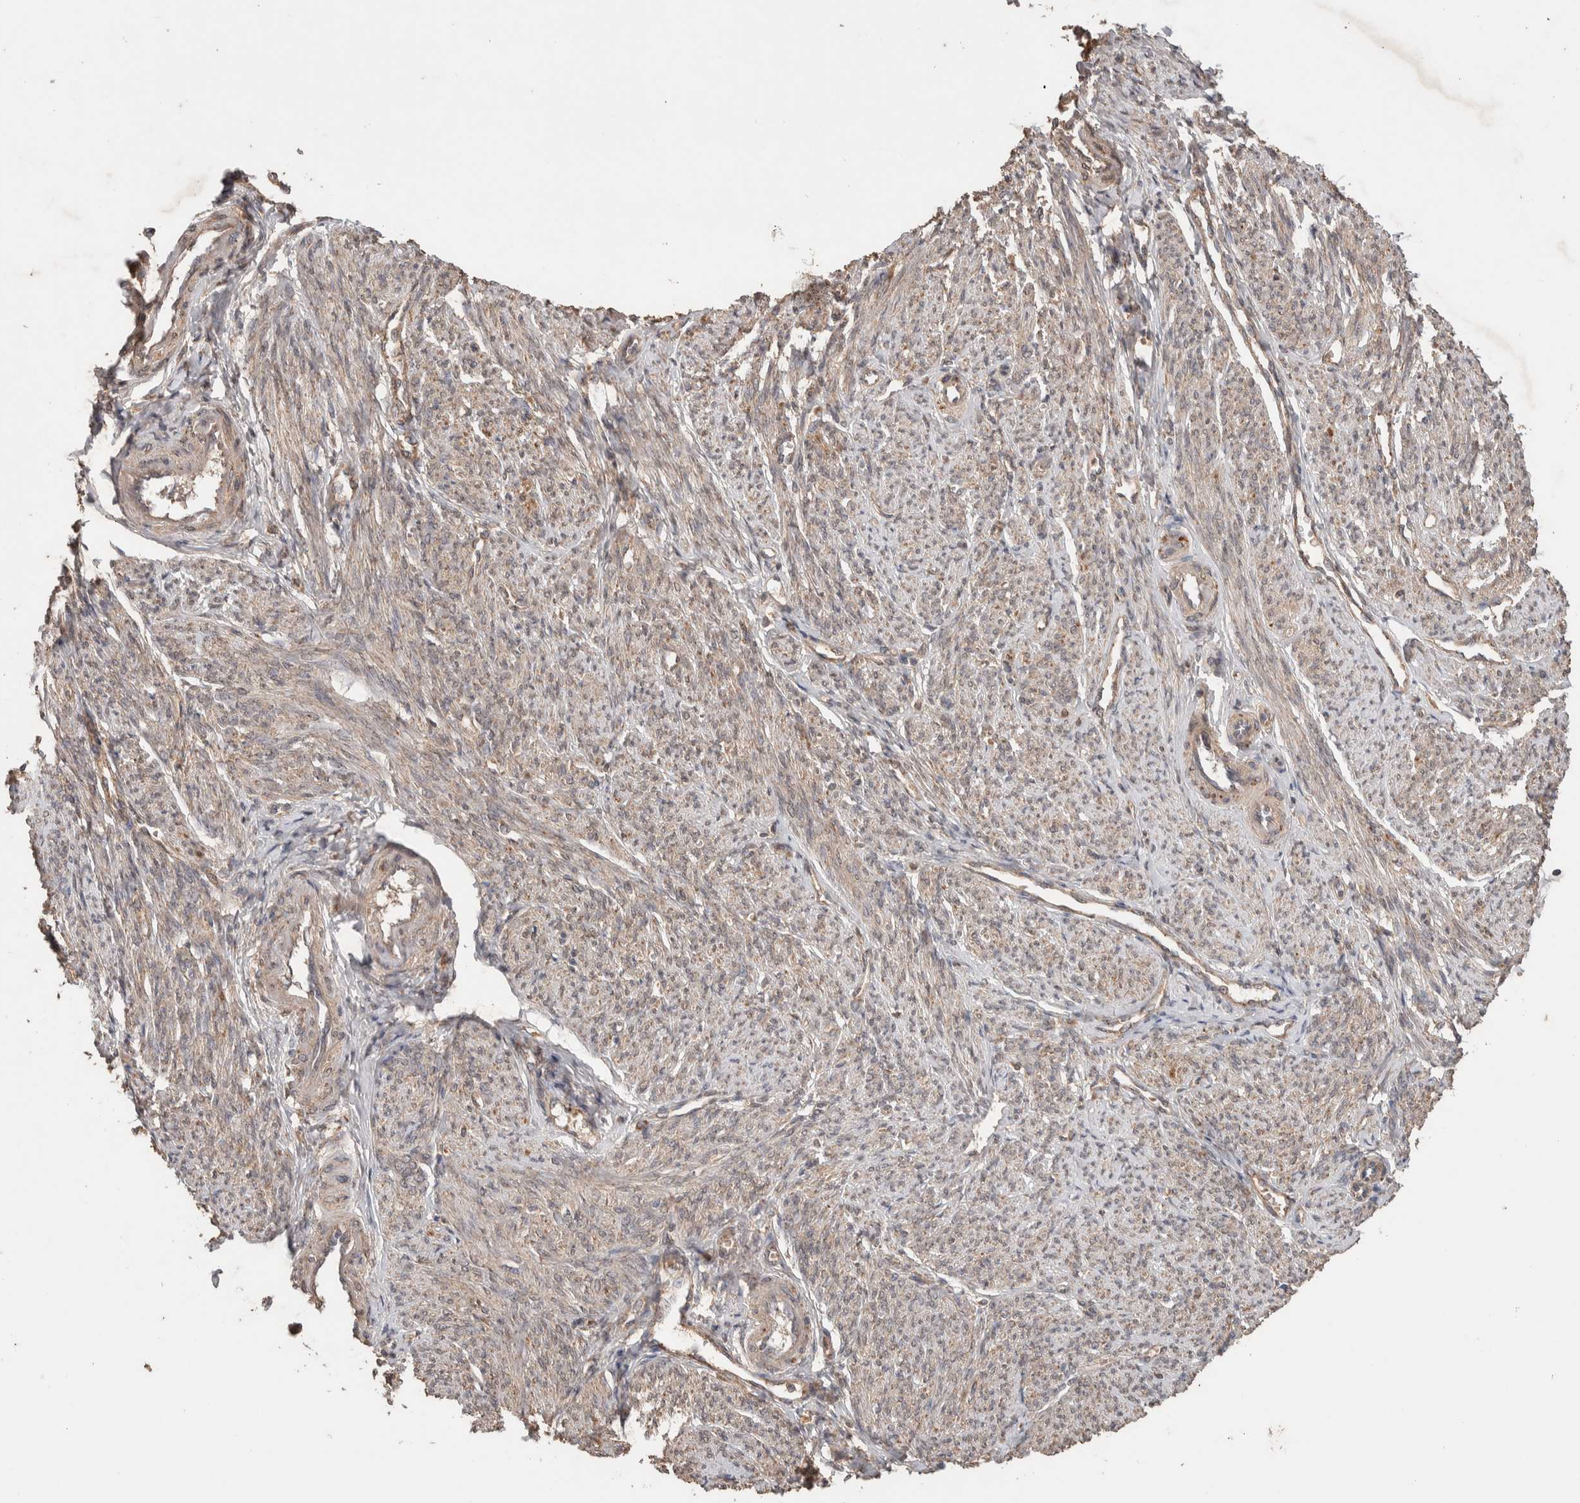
{"staining": {"intensity": "weak", "quantity": ">75%", "location": "cytoplasmic/membranous"}, "tissue": "smooth muscle", "cell_type": "Smooth muscle cells", "image_type": "normal", "snomed": [{"axis": "morphology", "description": "Normal tissue, NOS"}, {"axis": "topography", "description": "Smooth muscle"}], "caption": "DAB immunohistochemical staining of benign smooth muscle displays weak cytoplasmic/membranous protein staining in approximately >75% of smooth muscle cells. (DAB (3,3'-diaminobenzidine) IHC with brightfield microscopy, high magnification).", "gene": "KCNJ5", "patient": {"sex": "female", "age": 65}}